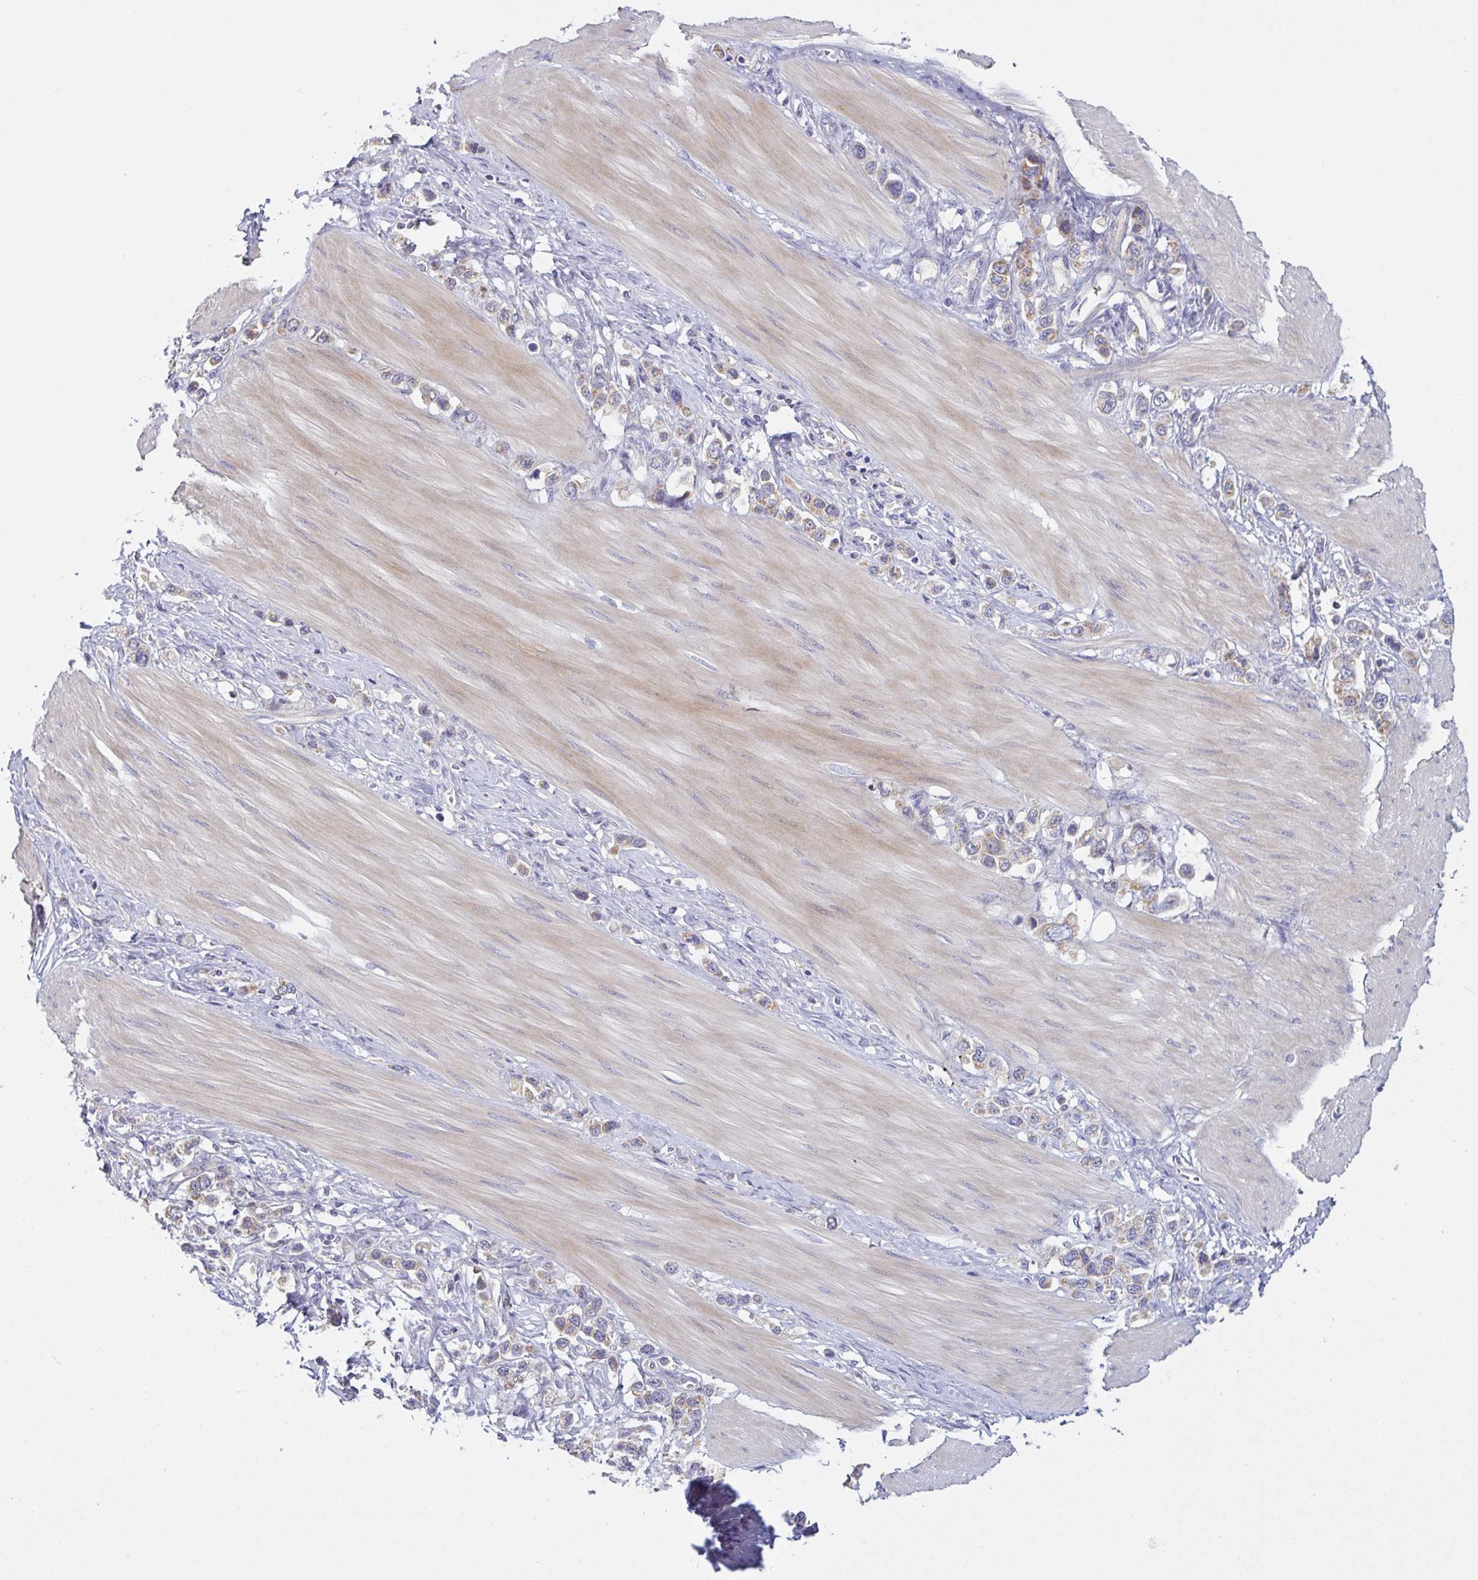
{"staining": {"intensity": "weak", "quantity": "25%-75%", "location": "cytoplasmic/membranous"}, "tissue": "stomach cancer", "cell_type": "Tumor cells", "image_type": "cancer", "snomed": [{"axis": "morphology", "description": "Adenocarcinoma, NOS"}, {"axis": "topography", "description": "Stomach"}], "caption": "Stomach adenocarcinoma stained with DAB (3,3'-diaminobenzidine) immunohistochemistry displays low levels of weak cytoplasmic/membranous positivity in about 25%-75% of tumor cells.", "gene": "MRPS2", "patient": {"sex": "female", "age": 65}}